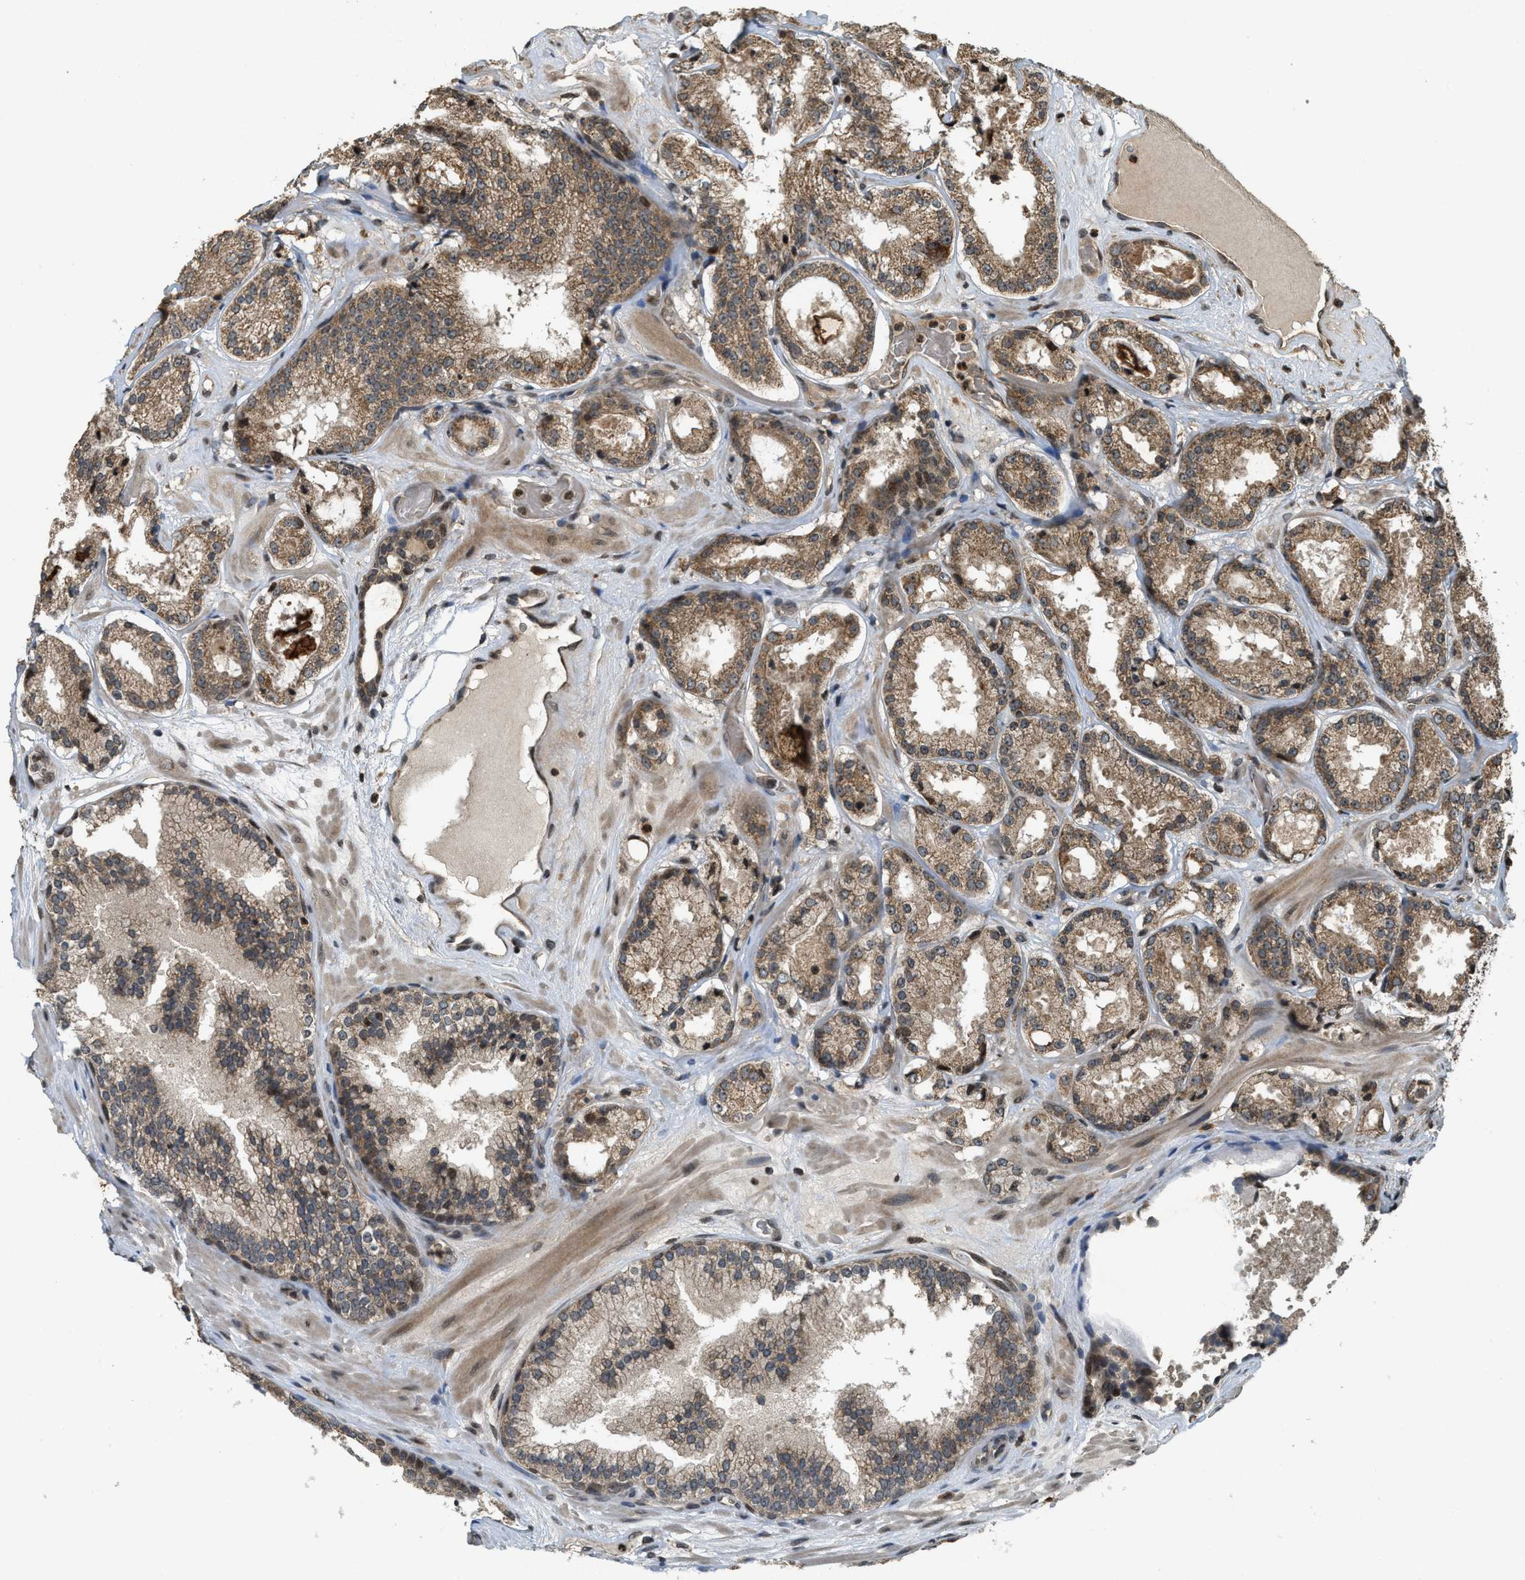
{"staining": {"intensity": "moderate", "quantity": ">75%", "location": "cytoplasmic/membranous"}, "tissue": "prostate cancer", "cell_type": "Tumor cells", "image_type": "cancer", "snomed": [{"axis": "morphology", "description": "Adenocarcinoma, High grade"}, {"axis": "topography", "description": "Prostate"}], "caption": "About >75% of tumor cells in adenocarcinoma (high-grade) (prostate) exhibit moderate cytoplasmic/membranous protein staining as visualized by brown immunohistochemical staining.", "gene": "SIAH1", "patient": {"sex": "male", "age": 65}}